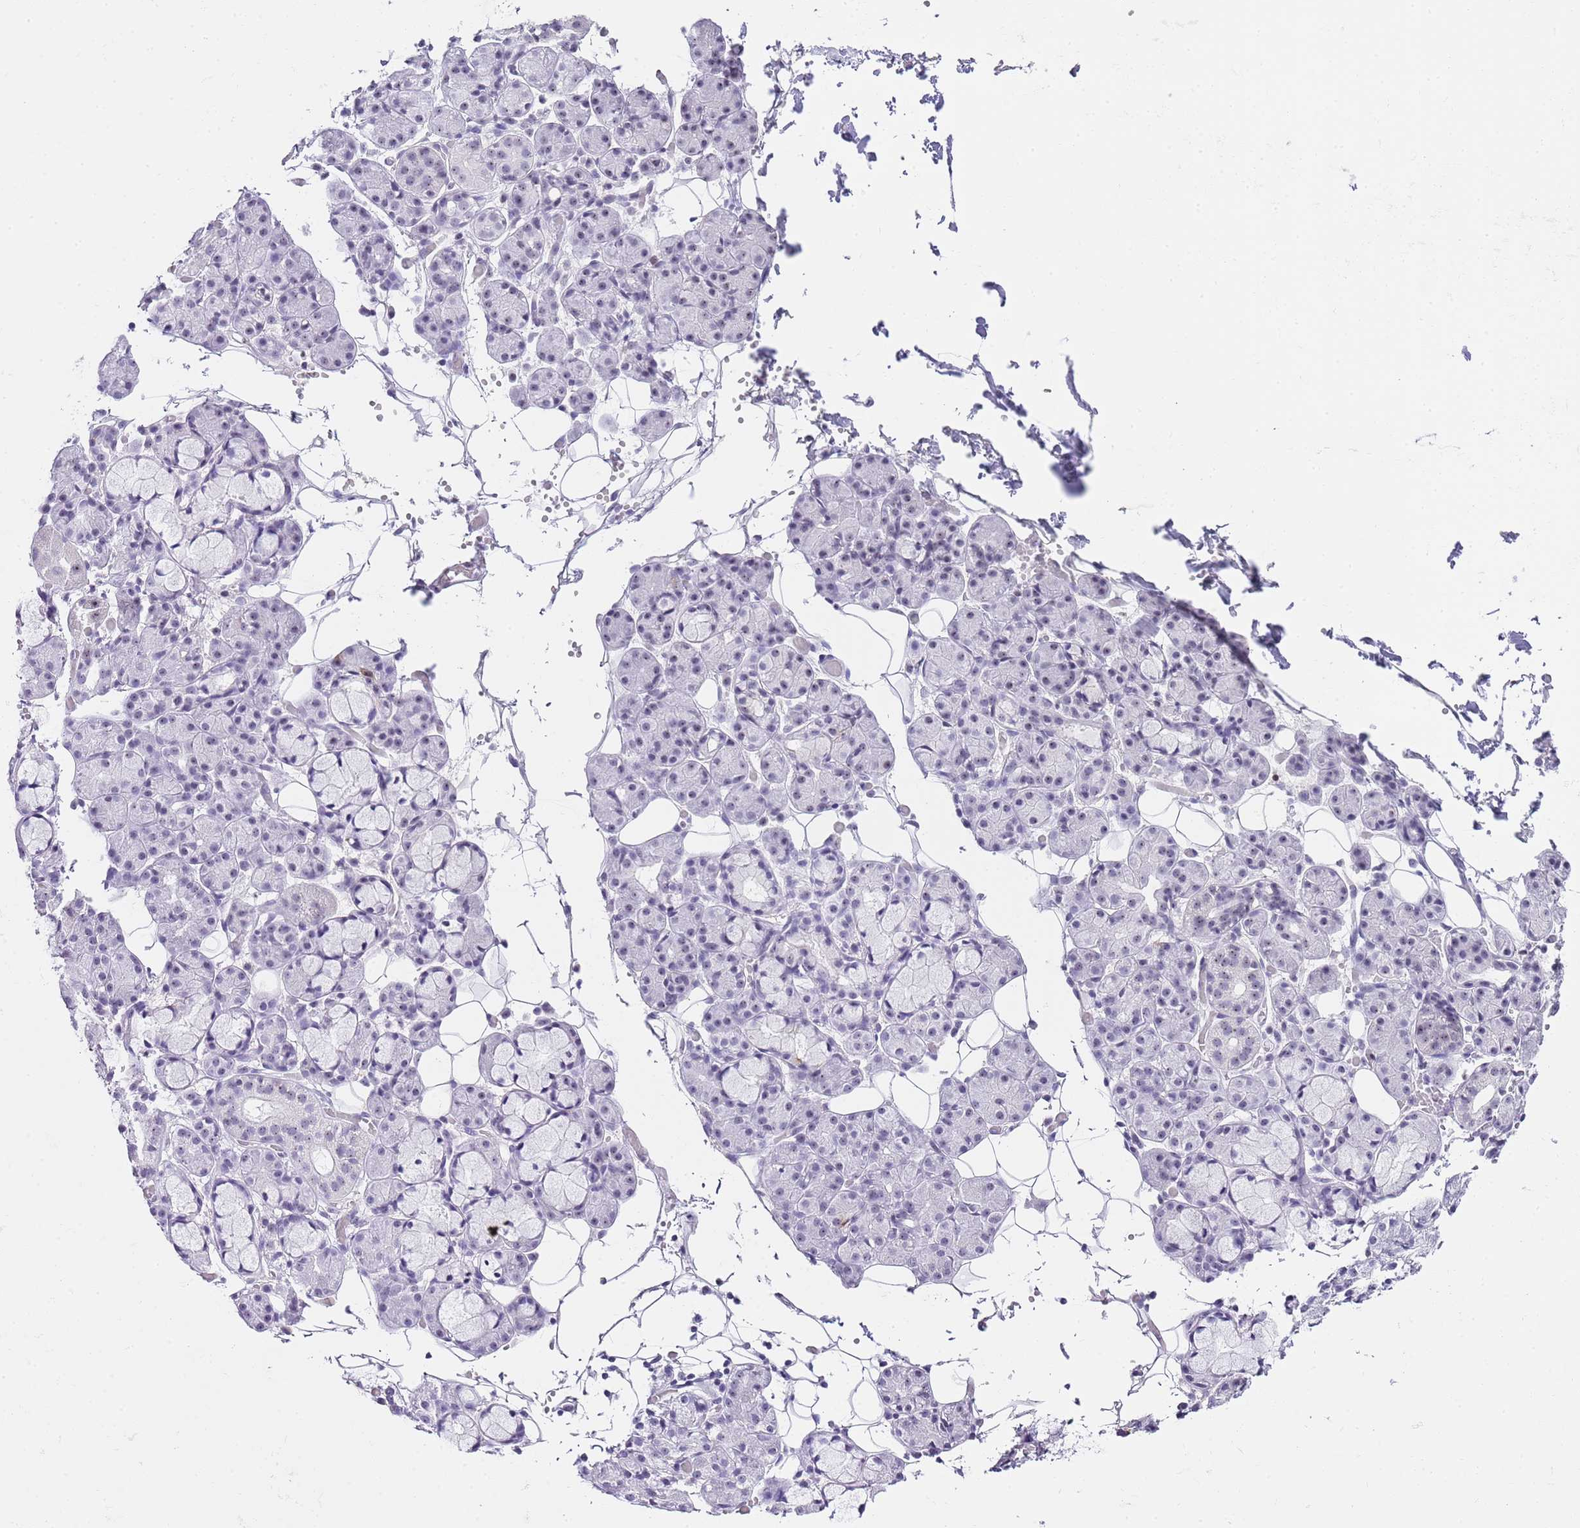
{"staining": {"intensity": "negative", "quantity": "none", "location": "none"}, "tissue": "salivary gland", "cell_type": "Glandular cells", "image_type": "normal", "snomed": [{"axis": "morphology", "description": "Normal tissue, NOS"}, {"axis": "topography", "description": "Salivary gland"}], "caption": "IHC of normal salivary gland displays no expression in glandular cells. (IHC, brightfield microscopy, high magnification).", "gene": "NOP56", "patient": {"sex": "male", "age": 63}}